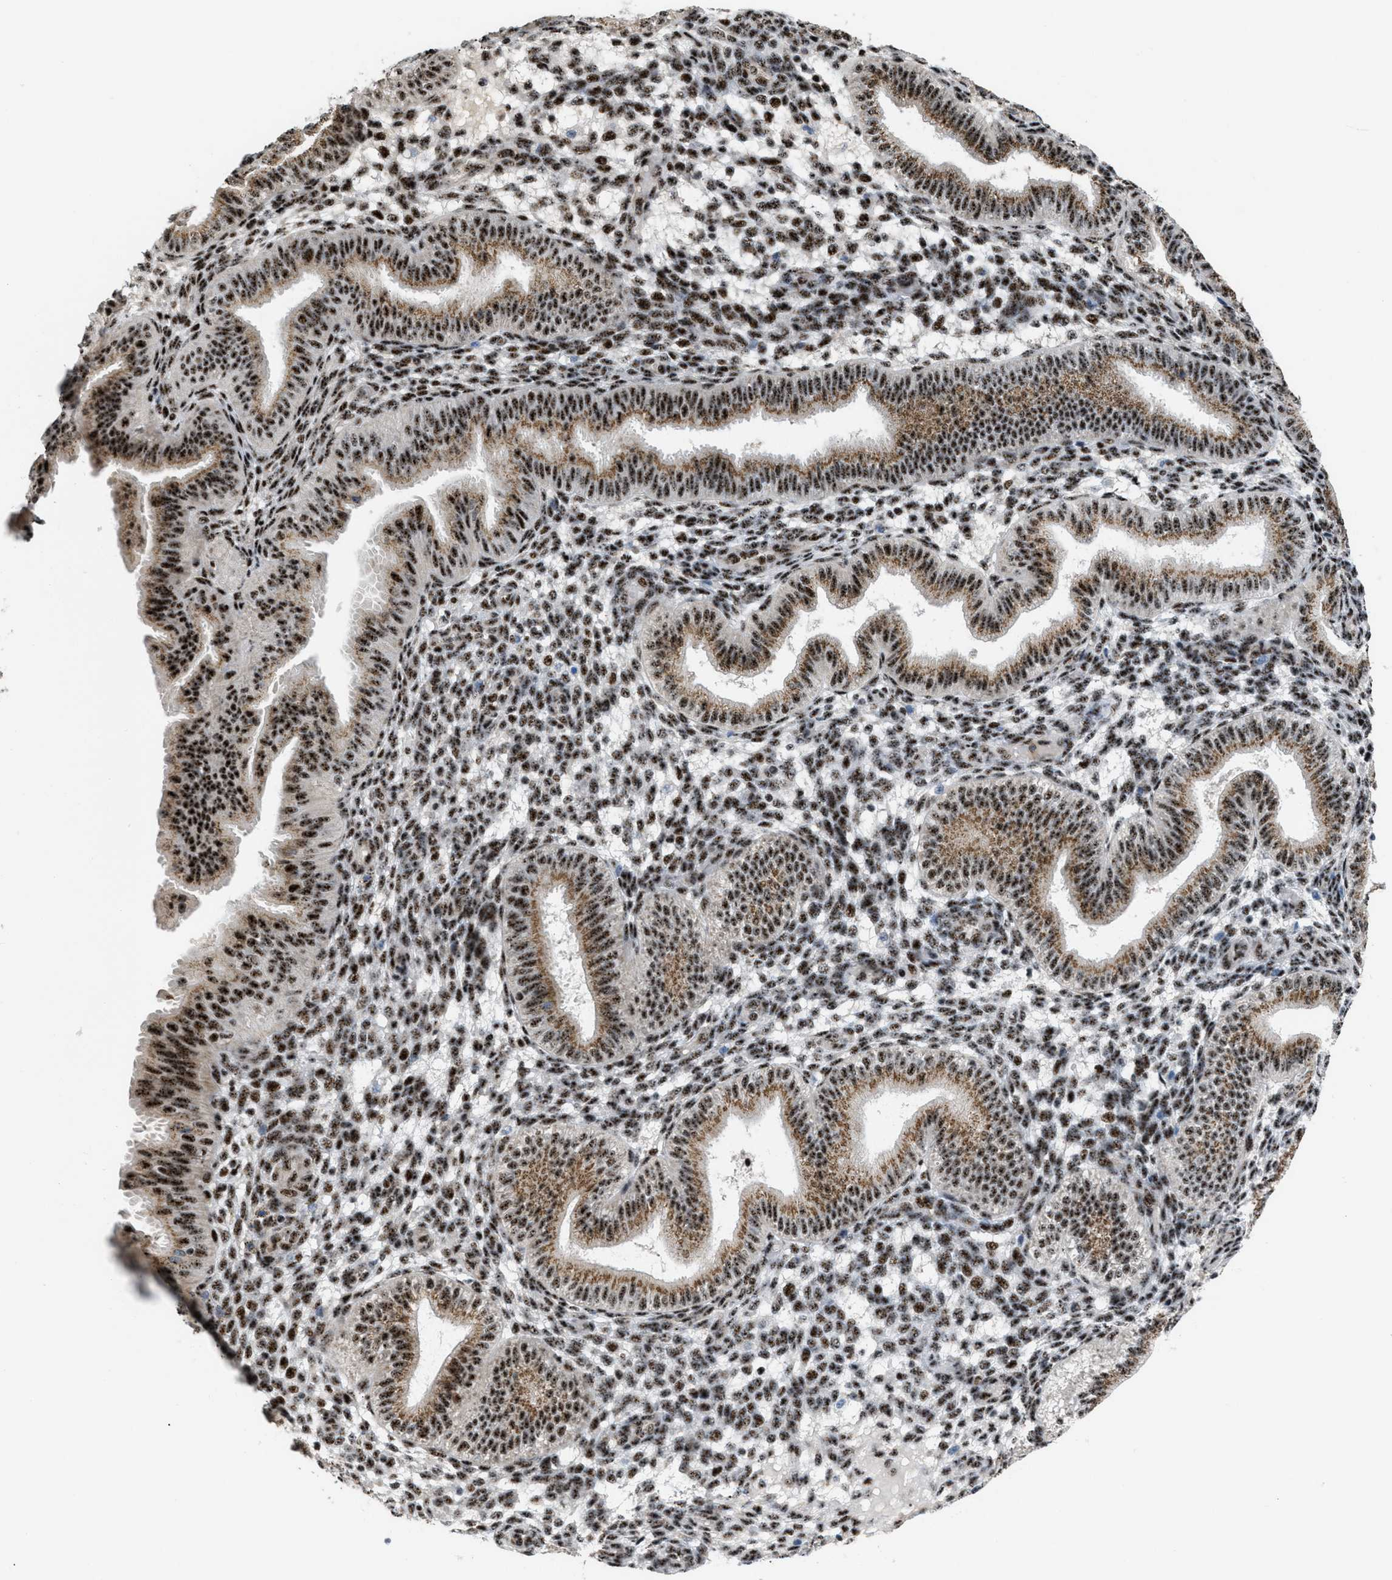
{"staining": {"intensity": "moderate", "quantity": ">75%", "location": "cytoplasmic/membranous,nuclear"}, "tissue": "endometrium", "cell_type": "Cells in endometrial stroma", "image_type": "normal", "snomed": [{"axis": "morphology", "description": "Normal tissue, NOS"}, {"axis": "topography", "description": "Endometrium"}], "caption": "Endometrium stained with DAB (3,3'-diaminobenzidine) IHC exhibits medium levels of moderate cytoplasmic/membranous,nuclear expression in approximately >75% of cells in endometrial stroma. (brown staining indicates protein expression, while blue staining denotes nuclei).", "gene": "CDR2", "patient": {"sex": "female", "age": 39}}